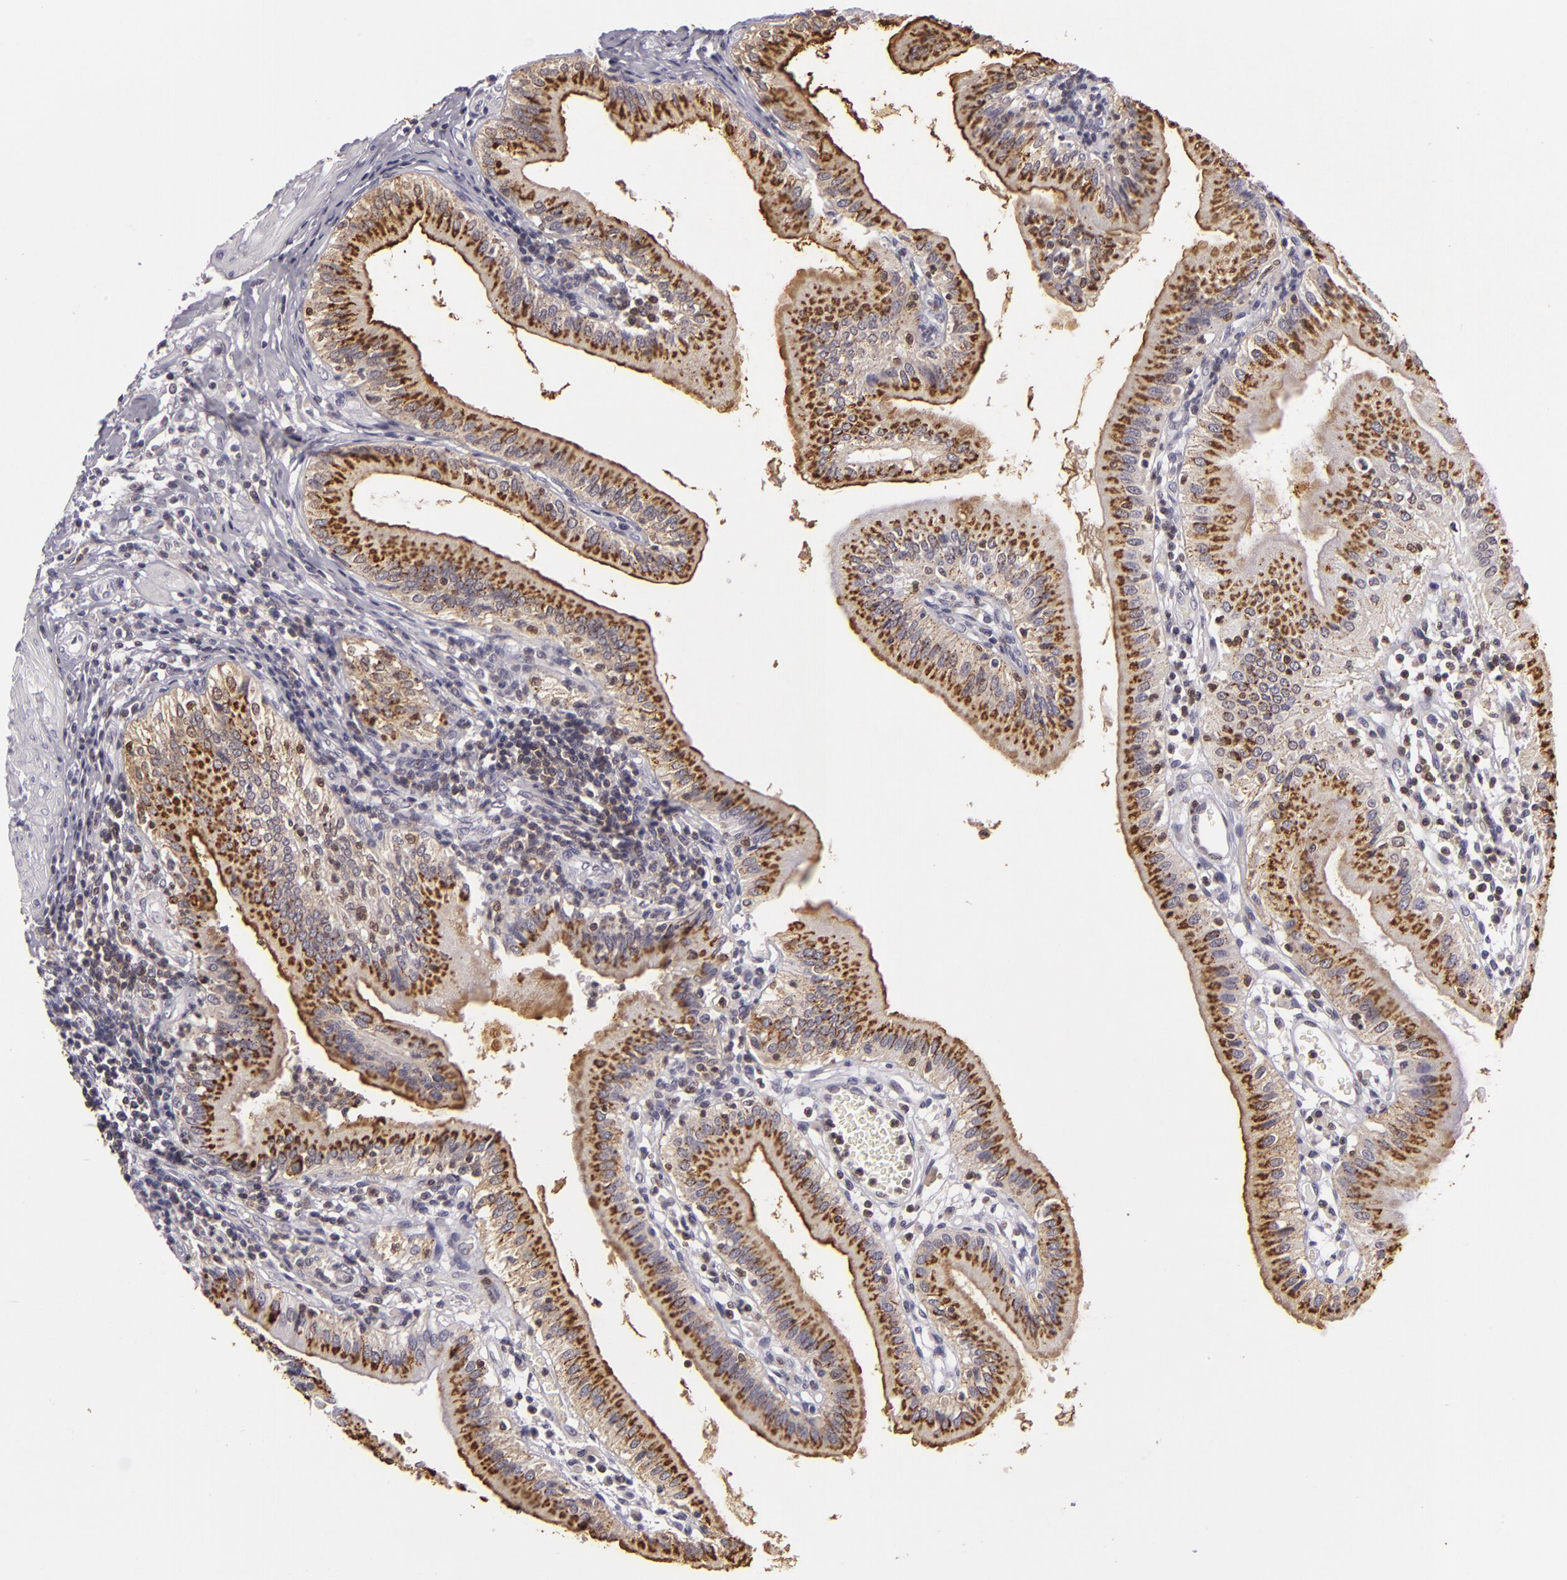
{"staining": {"intensity": "moderate", "quantity": "25%-75%", "location": "cytoplasmic/membranous"}, "tissue": "gallbladder", "cell_type": "Glandular cells", "image_type": "normal", "snomed": [{"axis": "morphology", "description": "Normal tissue, NOS"}, {"axis": "topography", "description": "Gallbladder"}], "caption": "Immunohistochemical staining of unremarkable human gallbladder reveals moderate cytoplasmic/membranous protein staining in about 25%-75% of glandular cells. The staining was performed using DAB to visualize the protein expression in brown, while the nuclei were stained in blue with hematoxylin (Magnification: 20x).", "gene": "KCNAB2", "patient": {"sex": "male", "age": 58}}